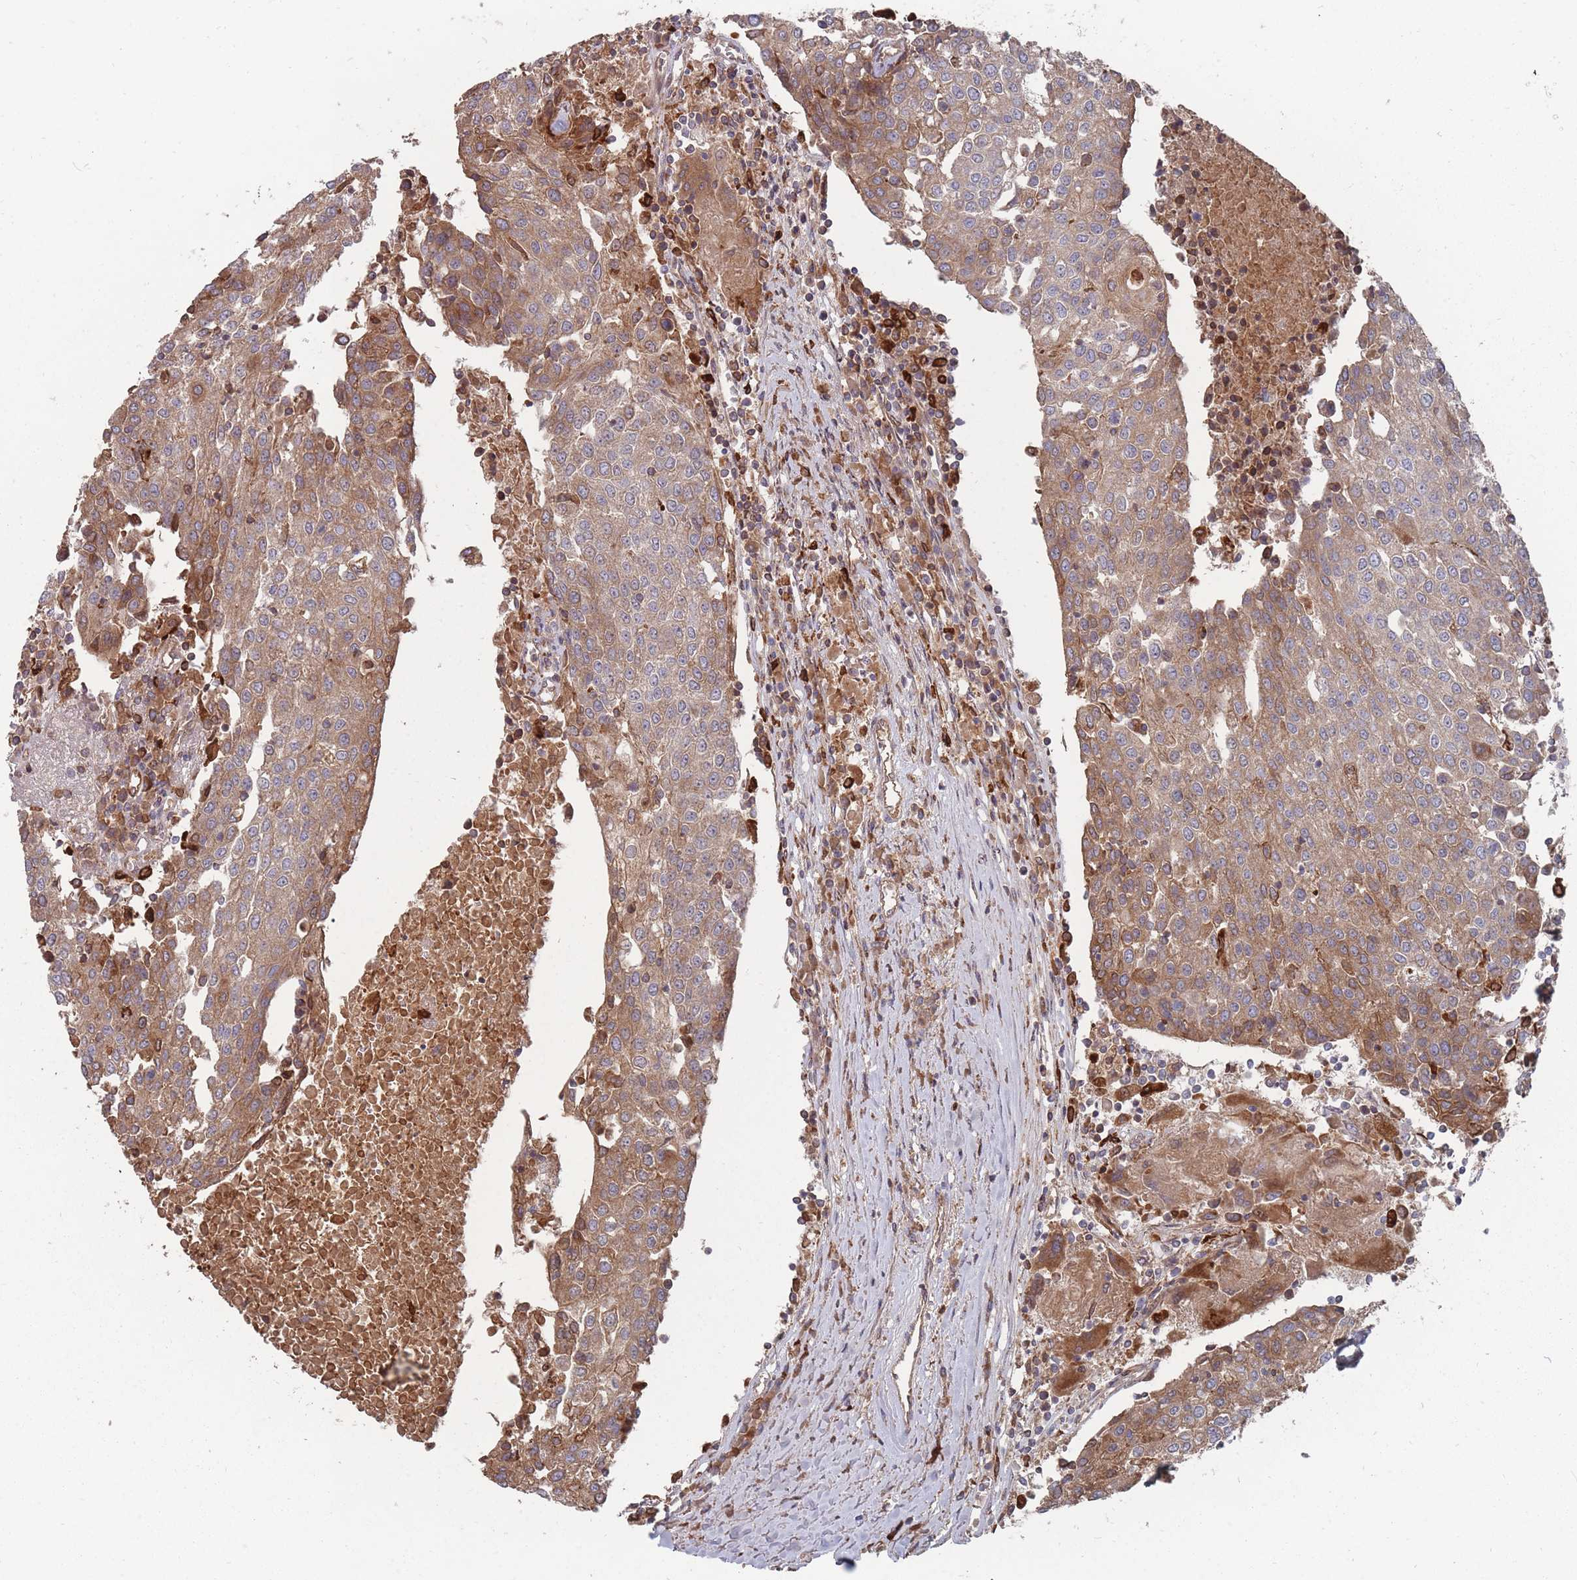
{"staining": {"intensity": "moderate", "quantity": "25%-75%", "location": "cytoplasmic/membranous"}, "tissue": "urothelial cancer", "cell_type": "Tumor cells", "image_type": "cancer", "snomed": [{"axis": "morphology", "description": "Urothelial carcinoma, High grade"}, {"axis": "topography", "description": "Urinary bladder"}], "caption": "An immunohistochemistry photomicrograph of neoplastic tissue is shown. Protein staining in brown highlights moderate cytoplasmic/membranous positivity in urothelial carcinoma (high-grade) within tumor cells.", "gene": "THSD7B", "patient": {"sex": "female", "age": 85}}